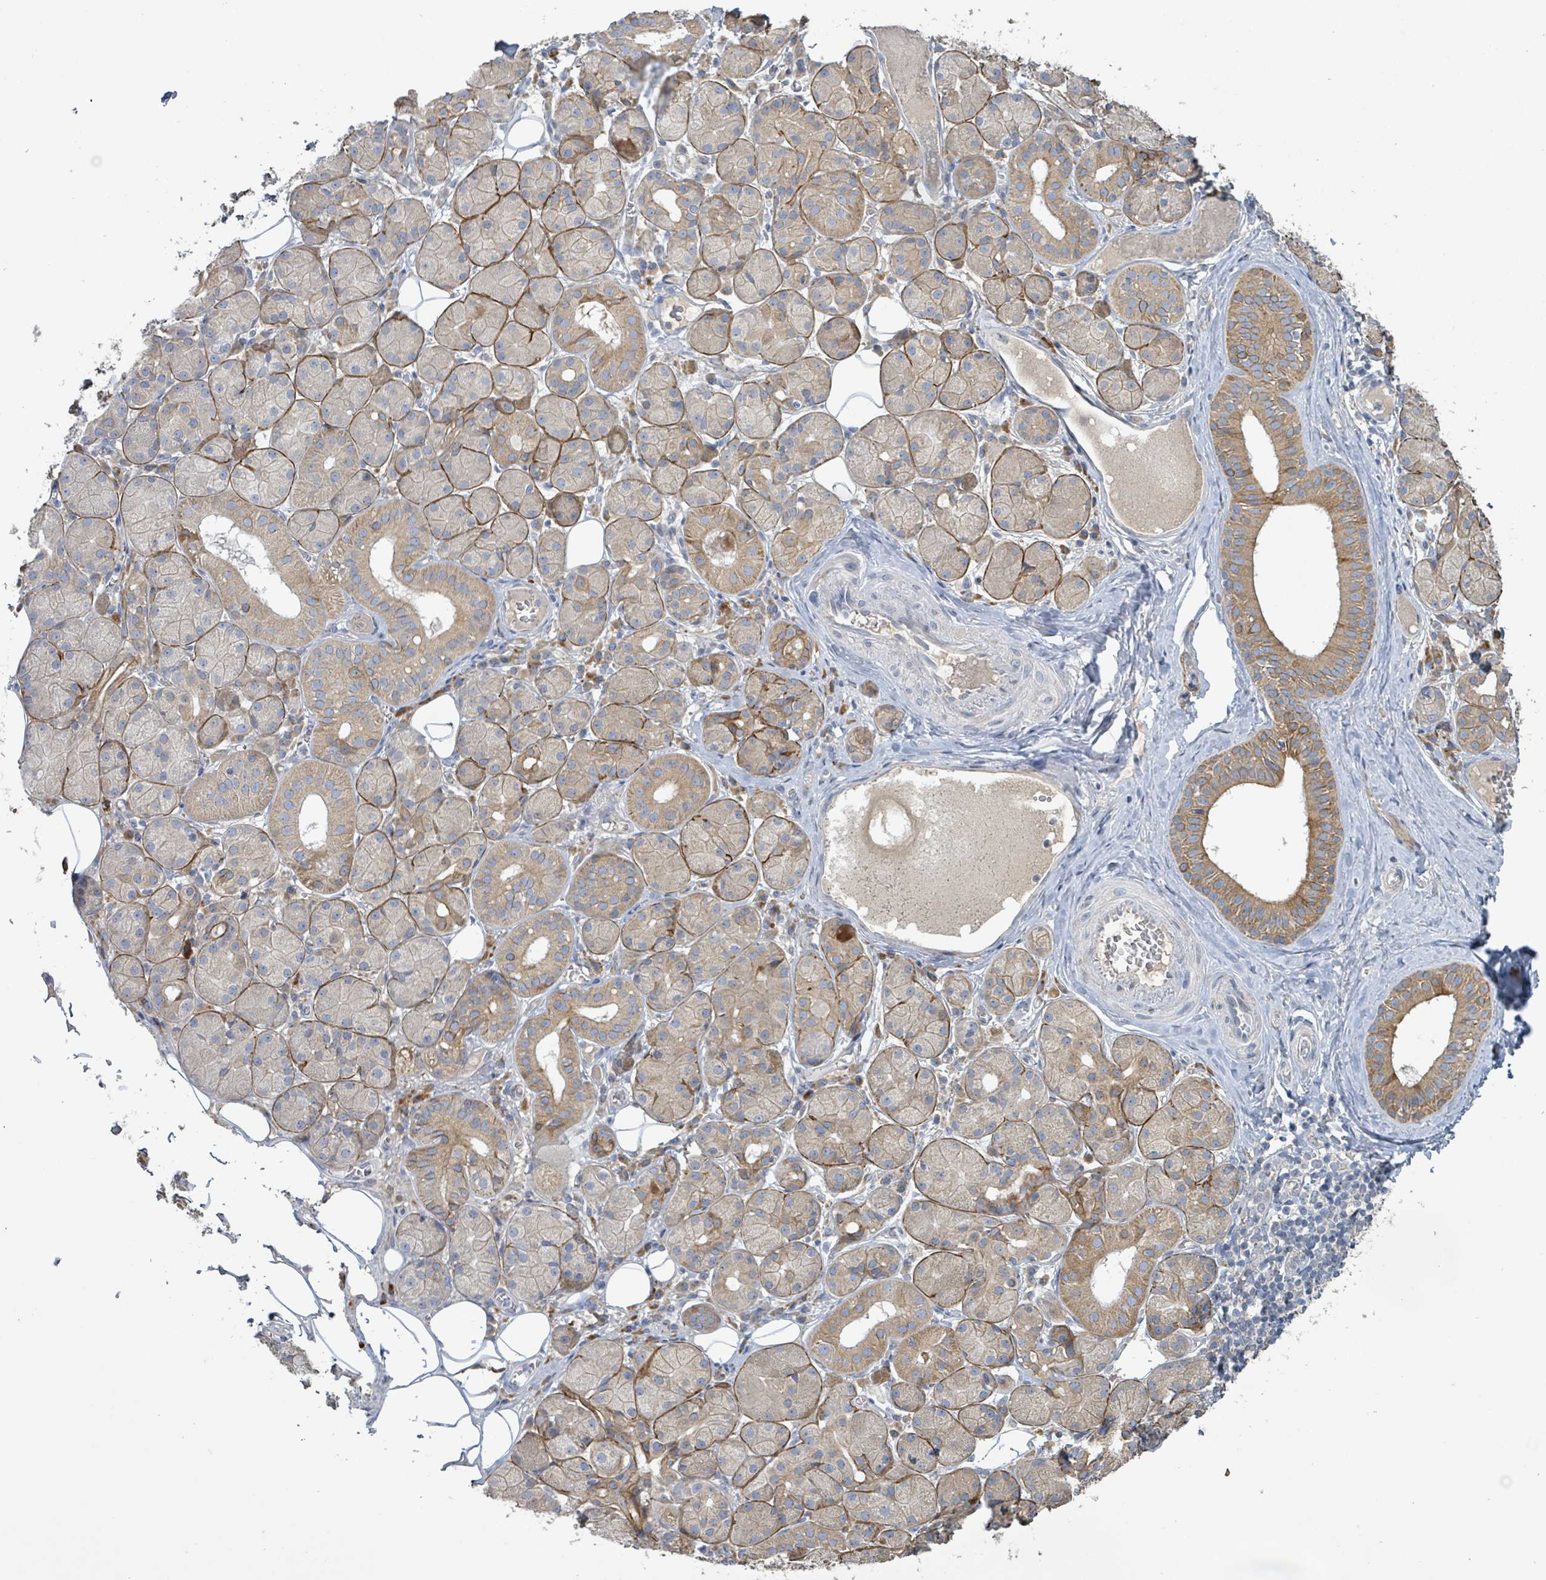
{"staining": {"intensity": "moderate", "quantity": "25%-75%", "location": "cytoplasmic/membranous"}, "tissue": "salivary gland", "cell_type": "Glandular cells", "image_type": "normal", "snomed": [{"axis": "morphology", "description": "Squamous cell carcinoma, NOS"}, {"axis": "topography", "description": "Skin"}, {"axis": "topography", "description": "Head-Neck"}], "caption": "Protein expression analysis of benign salivary gland exhibits moderate cytoplasmic/membranous expression in approximately 25%-75% of glandular cells.", "gene": "KCNS2", "patient": {"sex": "male", "age": 80}}